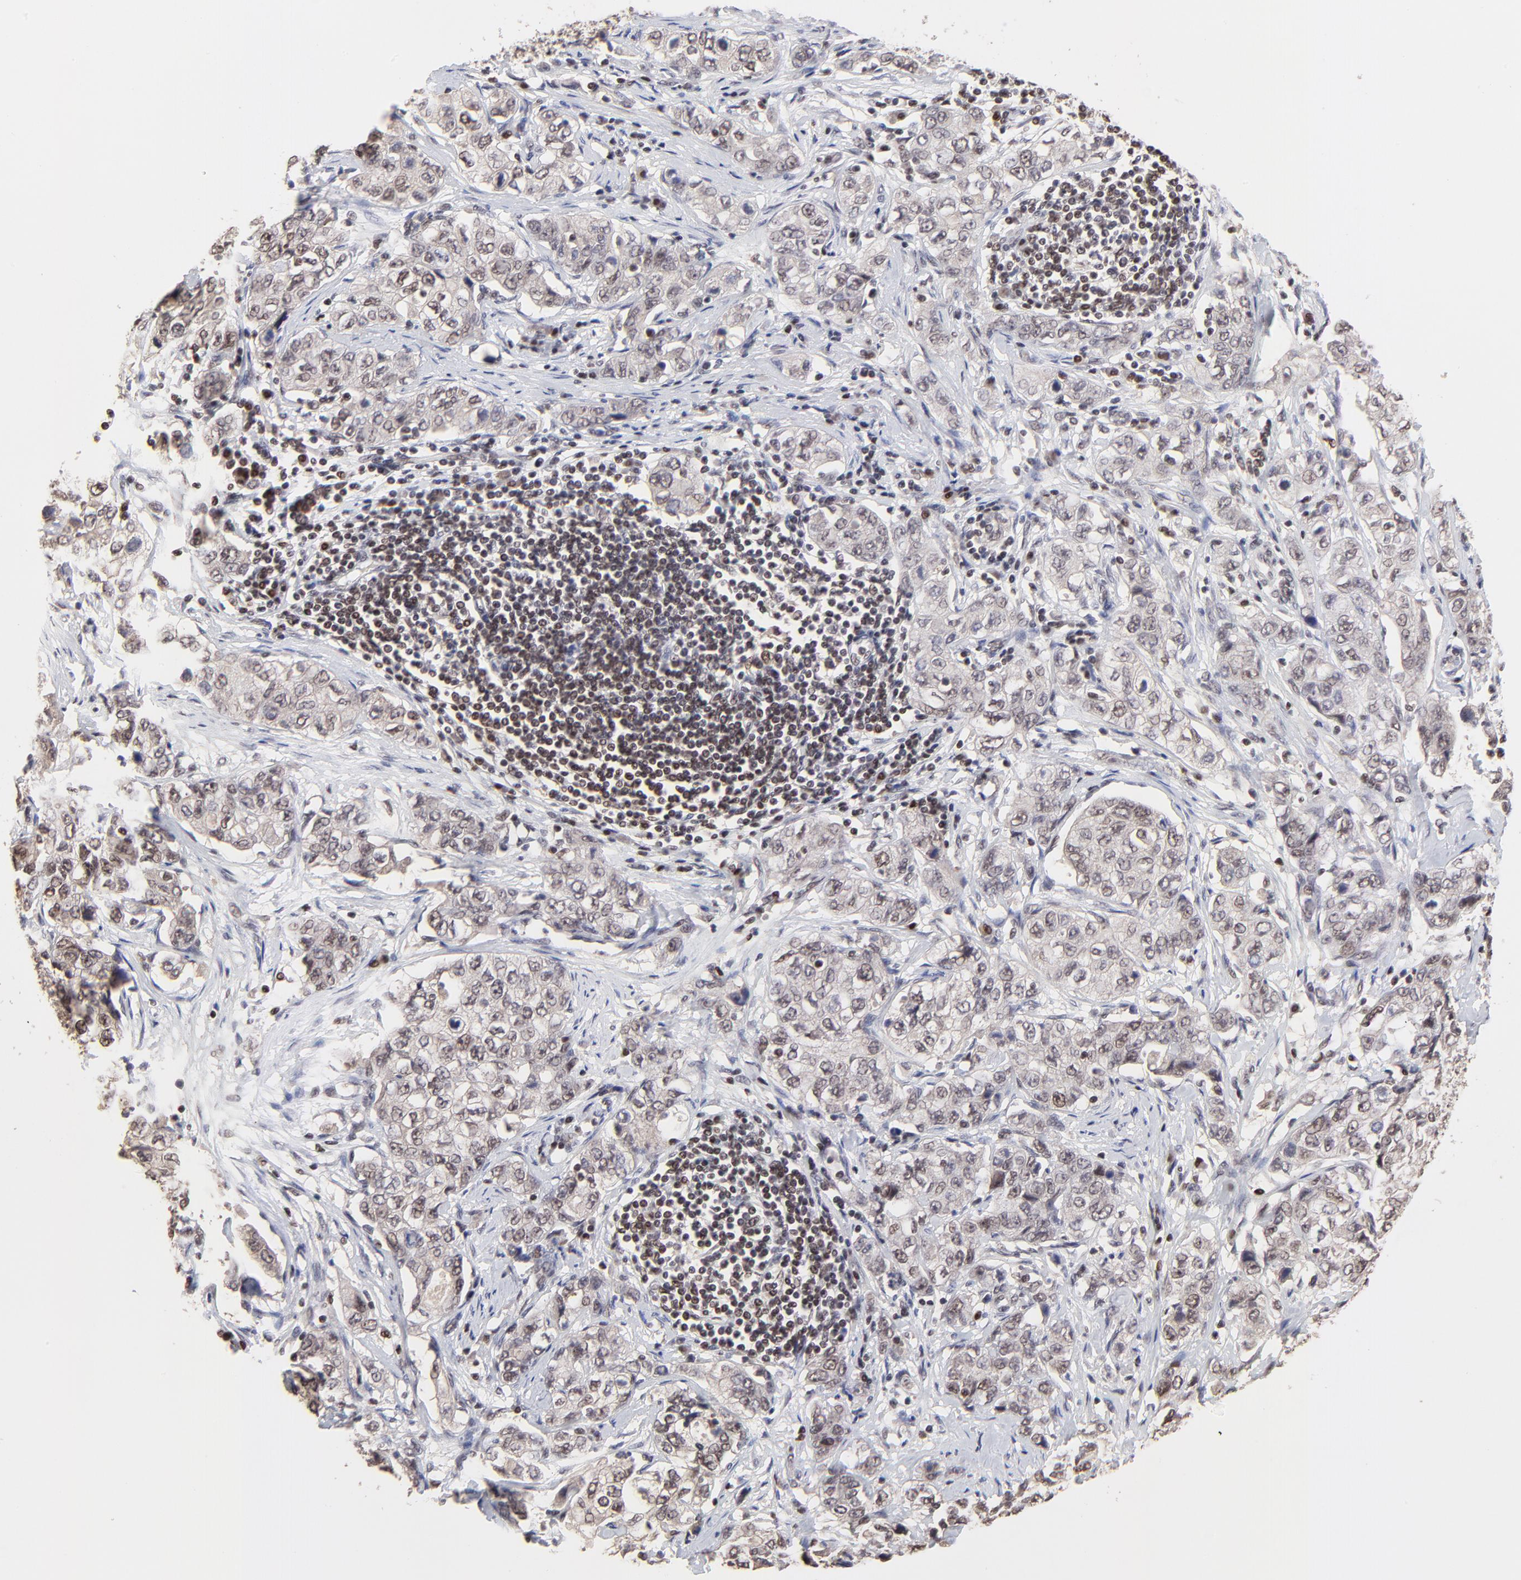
{"staining": {"intensity": "weak", "quantity": "25%-75%", "location": "nuclear"}, "tissue": "stomach cancer", "cell_type": "Tumor cells", "image_type": "cancer", "snomed": [{"axis": "morphology", "description": "Adenocarcinoma, NOS"}, {"axis": "topography", "description": "Stomach"}], "caption": "Weak nuclear positivity for a protein is seen in about 25%-75% of tumor cells of stomach cancer using immunohistochemistry (IHC).", "gene": "DSN1", "patient": {"sex": "male", "age": 48}}